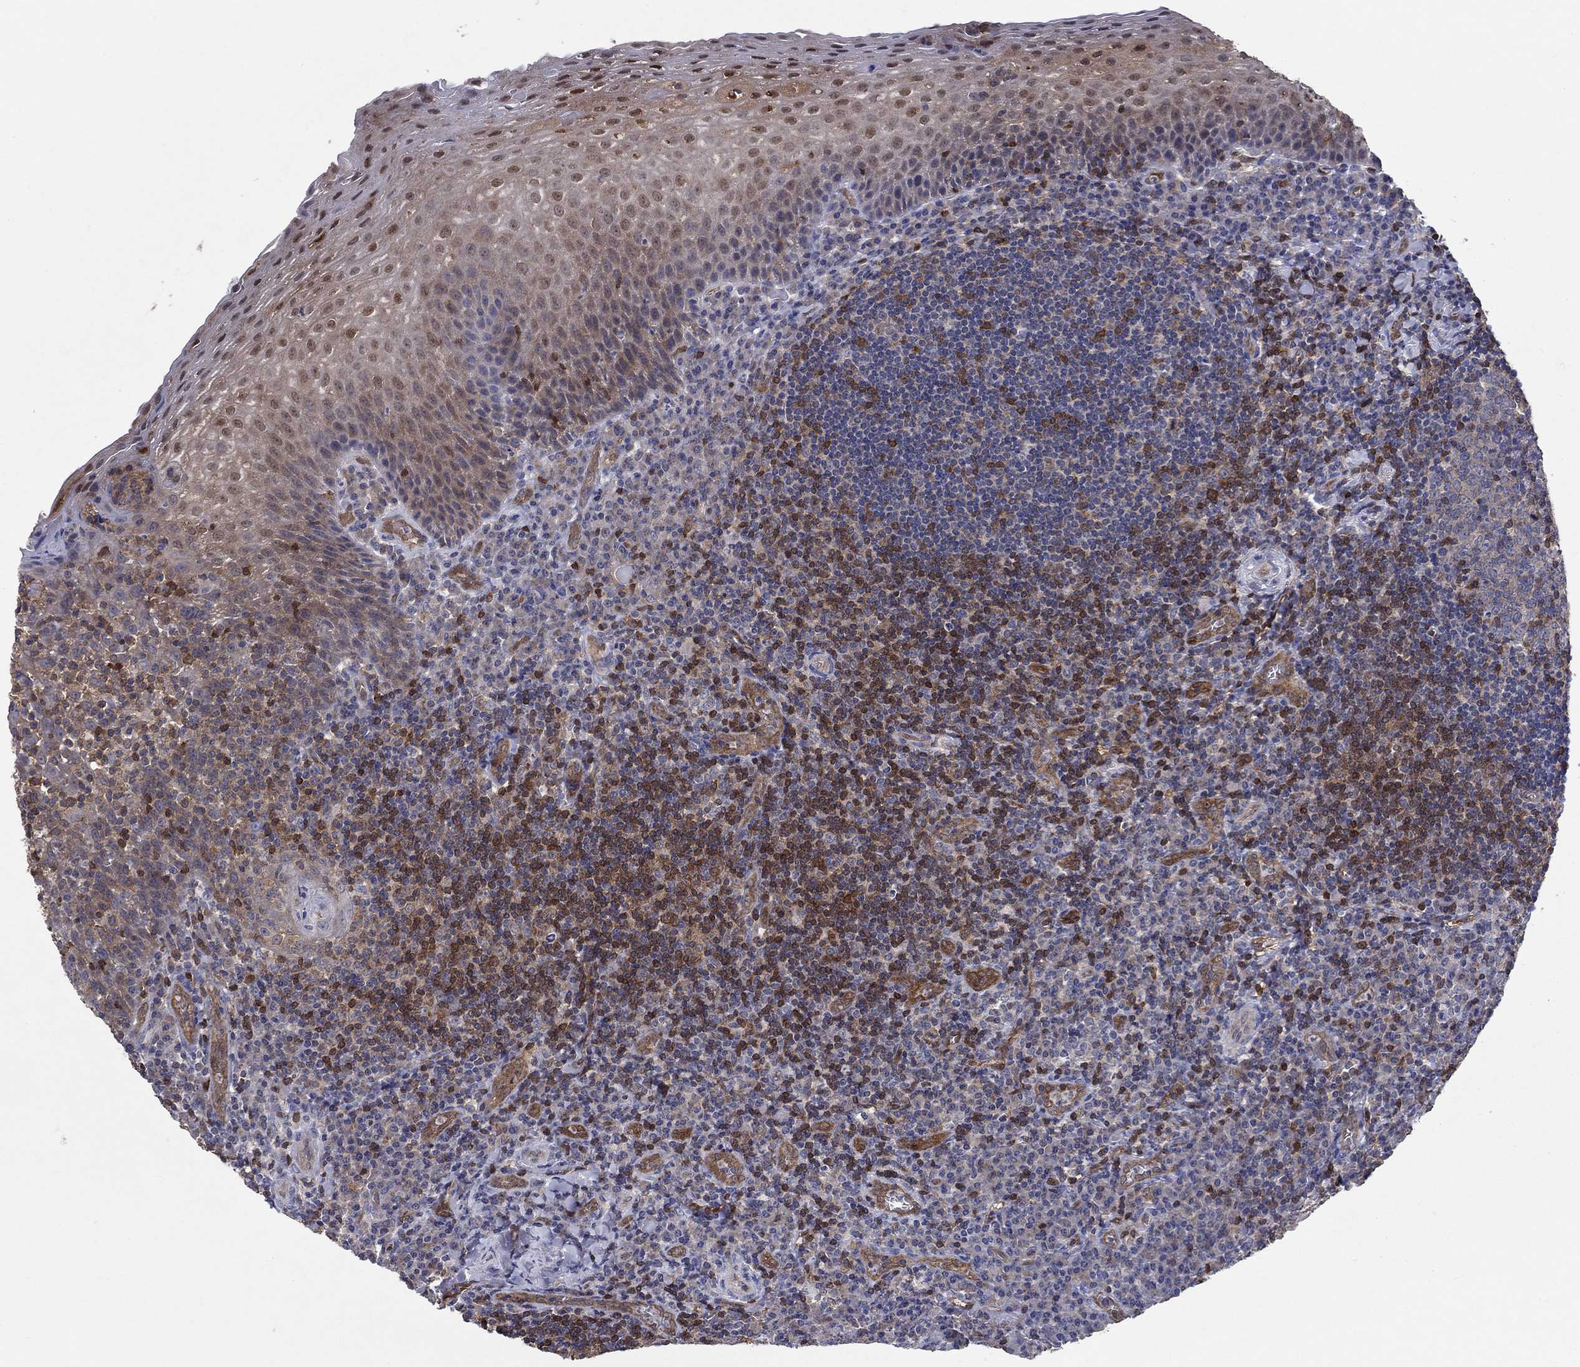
{"staining": {"intensity": "strong", "quantity": "<25%", "location": "cytoplasmic/membranous"}, "tissue": "tonsil", "cell_type": "Germinal center cells", "image_type": "normal", "snomed": [{"axis": "morphology", "description": "Normal tissue, NOS"}, {"axis": "morphology", "description": "Inflammation, NOS"}, {"axis": "topography", "description": "Tonsil"}], "caption": "This micrograph demonstrates immunohistochemistry (IHC) staining of unremarkable tonsil, with medium strong cytoplasmic/membranous positivity in about <25% of germinal center cells.", "gene": "AGFG2", "patient": {"sex": "female", "age": 31}}